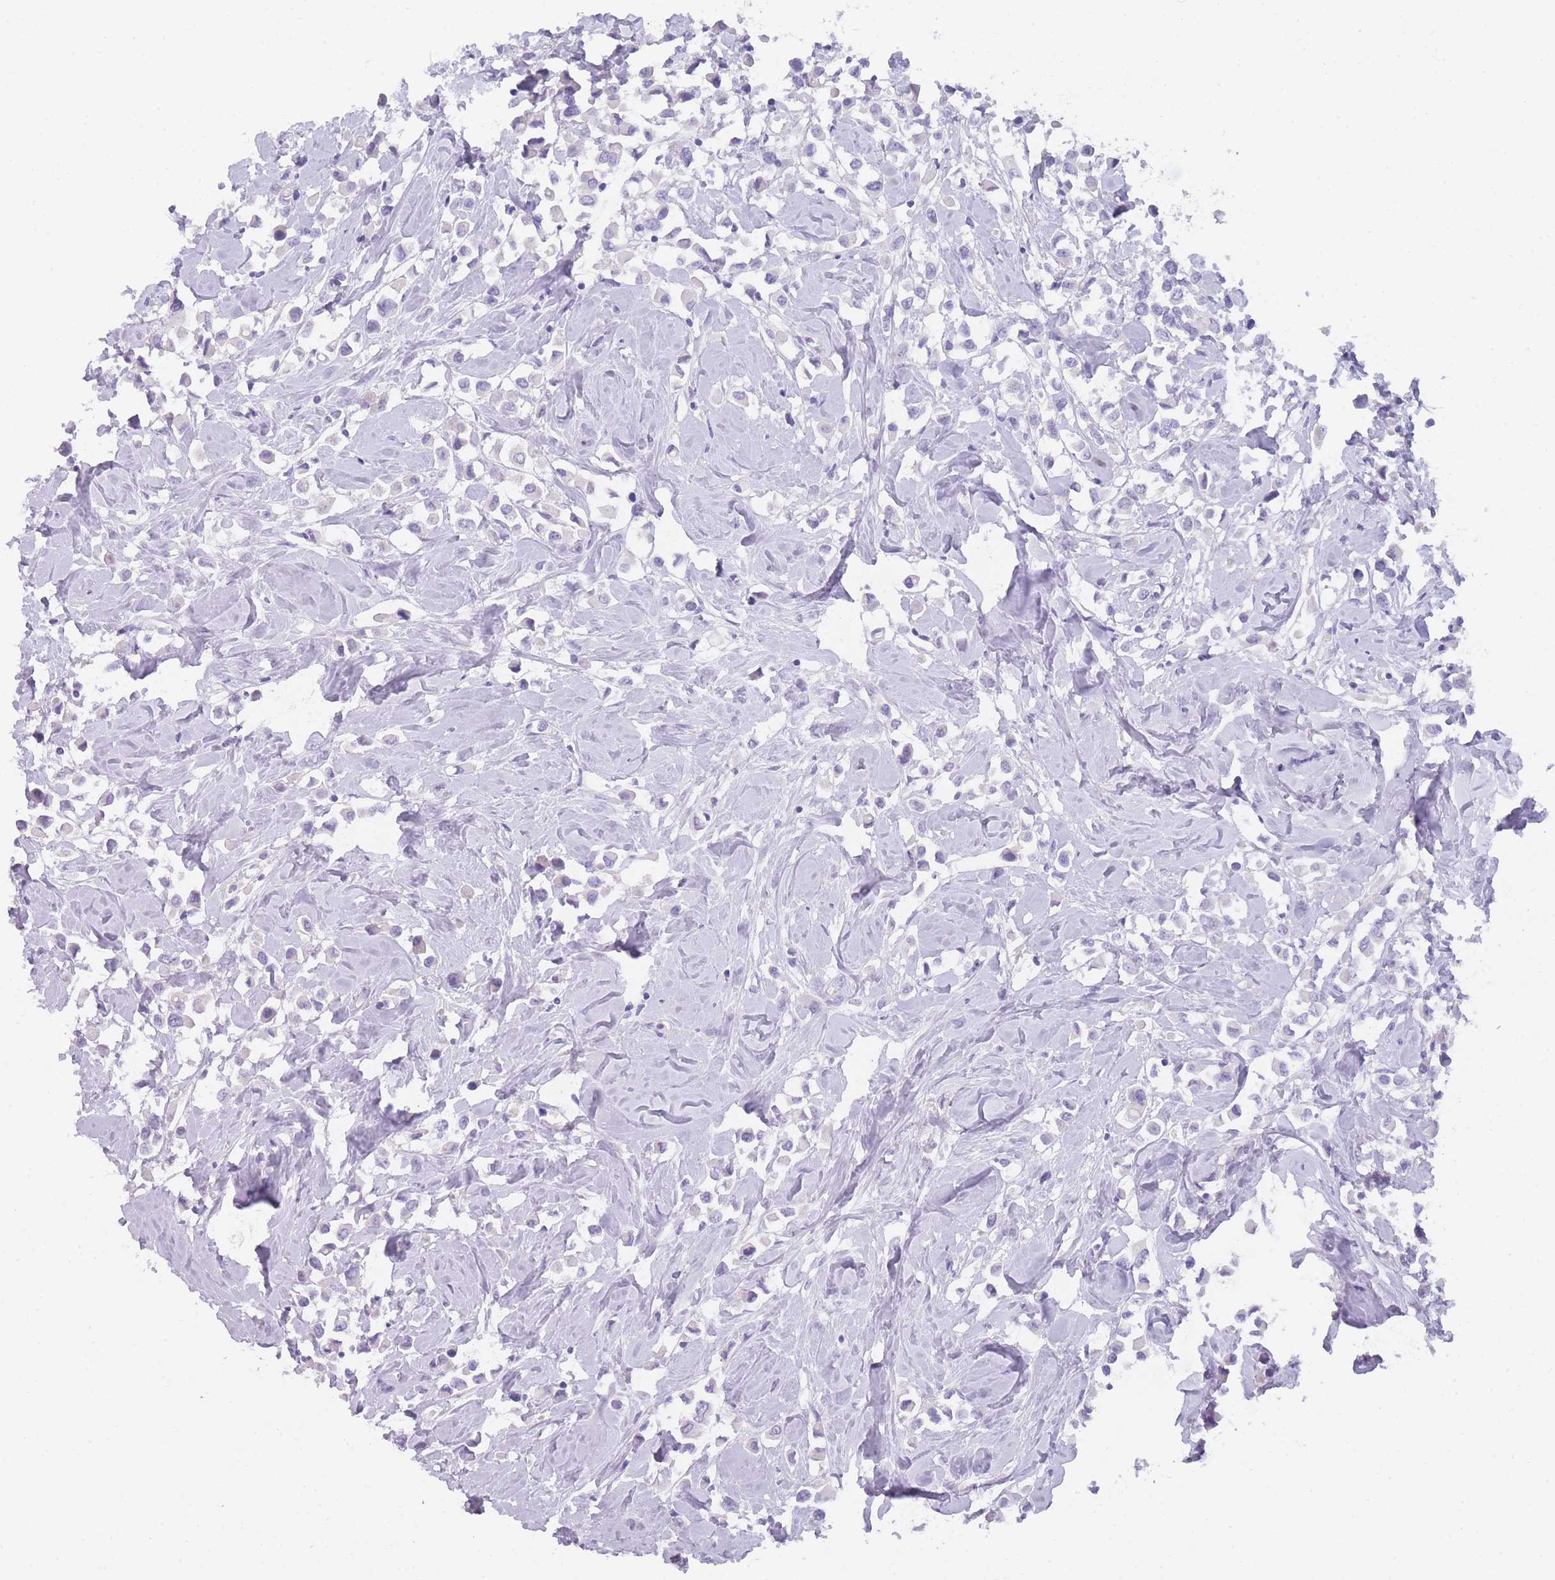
{"staining": {"intensity": "negative", "quantity": "none", "location": "none"}, "tissue": "breast cancer", "cell_type": "Tumor cells", "image_type": "cancer", "snomed": [{"axis": "morphology", "description": "Duct carcinoma"}, {"axis": "topography", "description": "Breast"}], "caption": "DAB immunohistochemical staining of breast intraductal carcinoma reveals no significant positivity in tumor cells. (DAB (3,3'-diaminobenzidine) IHC with hematoxylin counter stain).", "gene": "TCP11", "patient": {"sex": "female", "age": 61}}